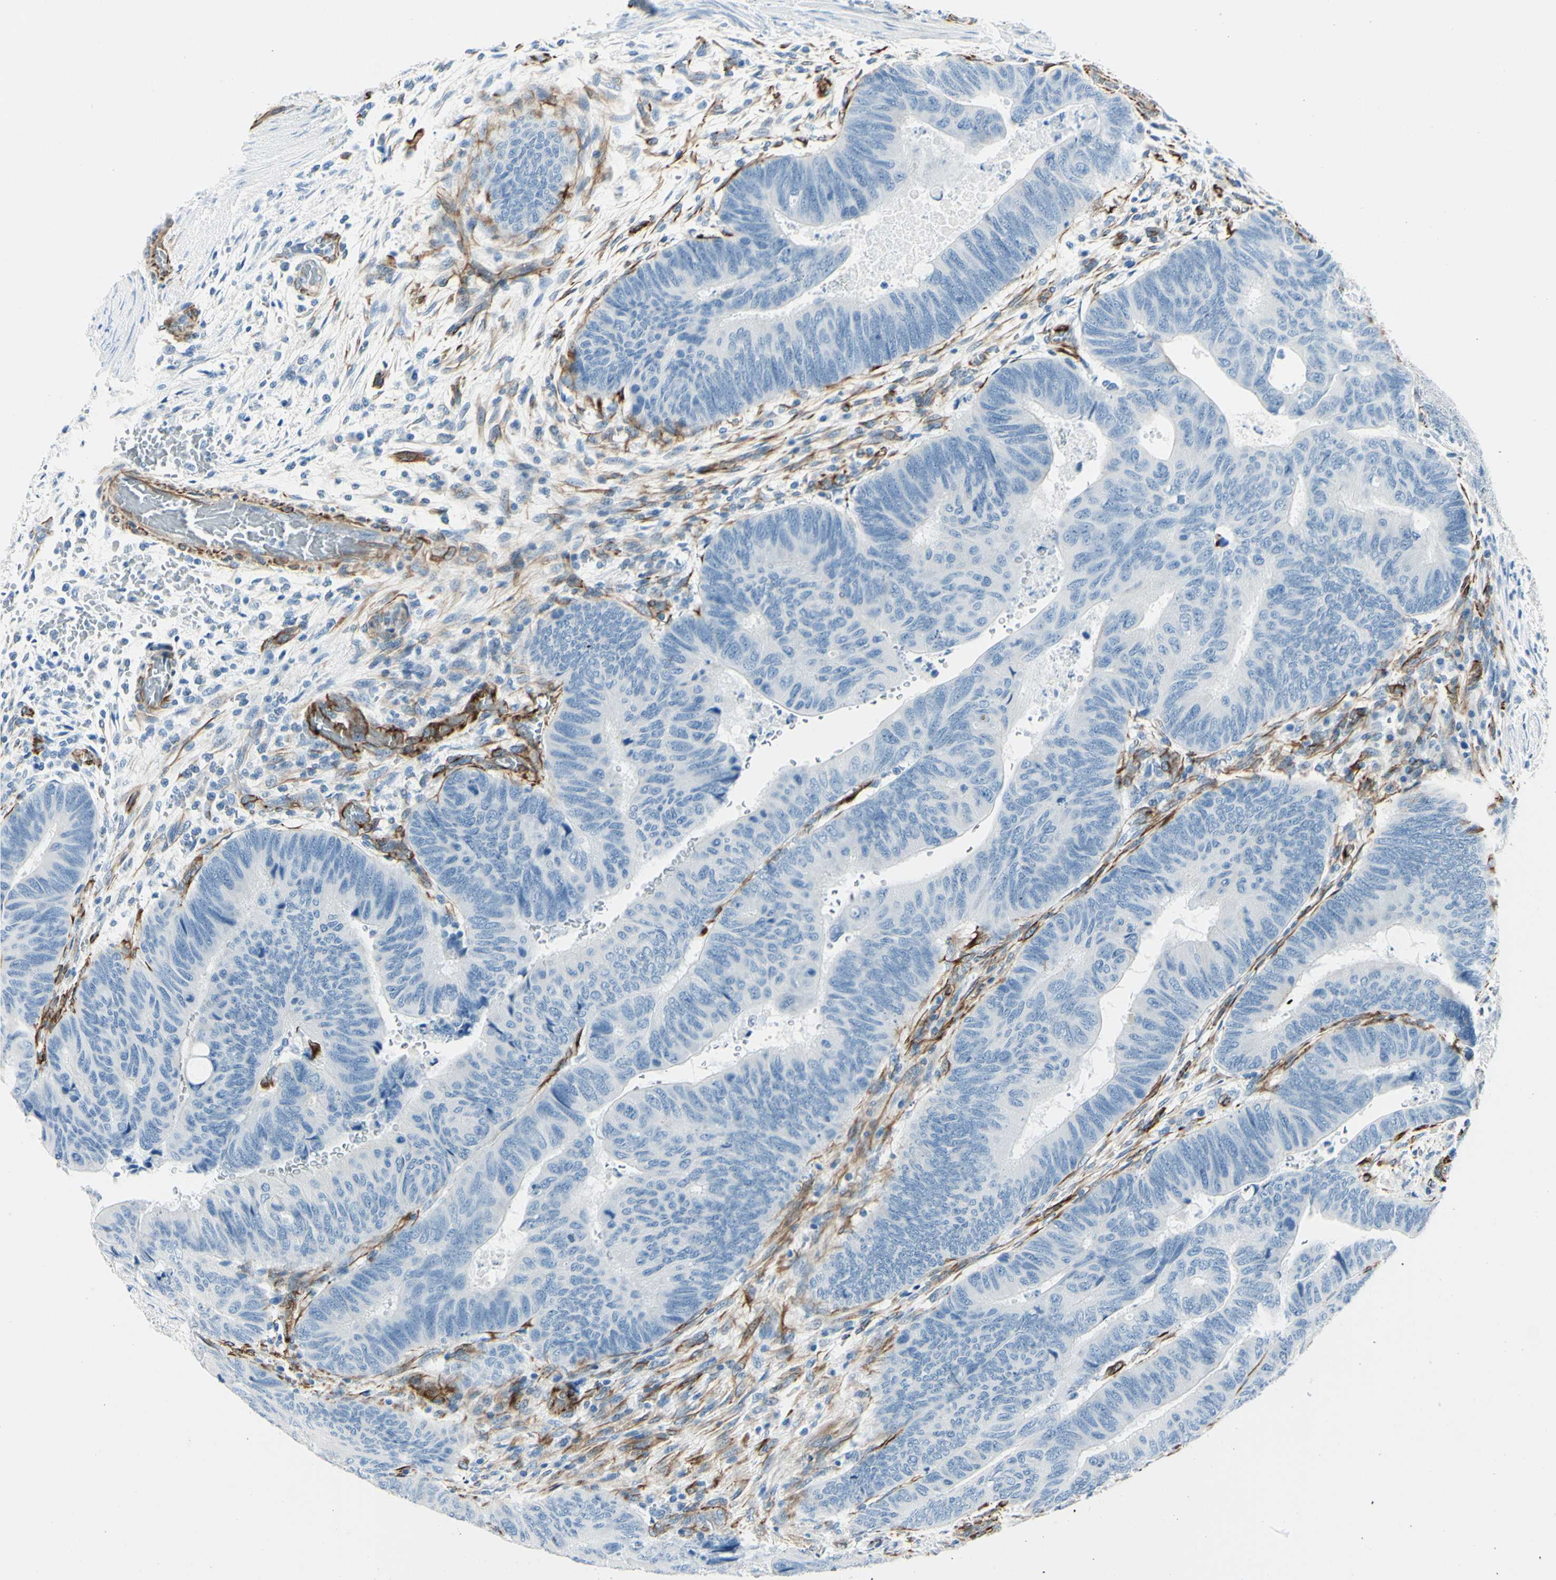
{"staining": {"intensity": "negative", "quantity": "none", "location": "none"}, "tissue": "colorectal cancer", "cell_type": "Tumor cells", "image_type": "cancer", "snomed": [{"axis": "morphology", "description": "Normal tissue, NOS"}, {"axis": "morphology", "description": "Adenocarcinoma, NOS"}, {"axis": "topography", "description": "Rectum"}, {"axis": "topography", "description": "Peripheral nerve tissue"}], "caption": "Tumor cells show no significant protein expression in adenocarcinoma (colorectal).", "gene": "PTH2R", "patient": {"sex": "male", "age": 92}}